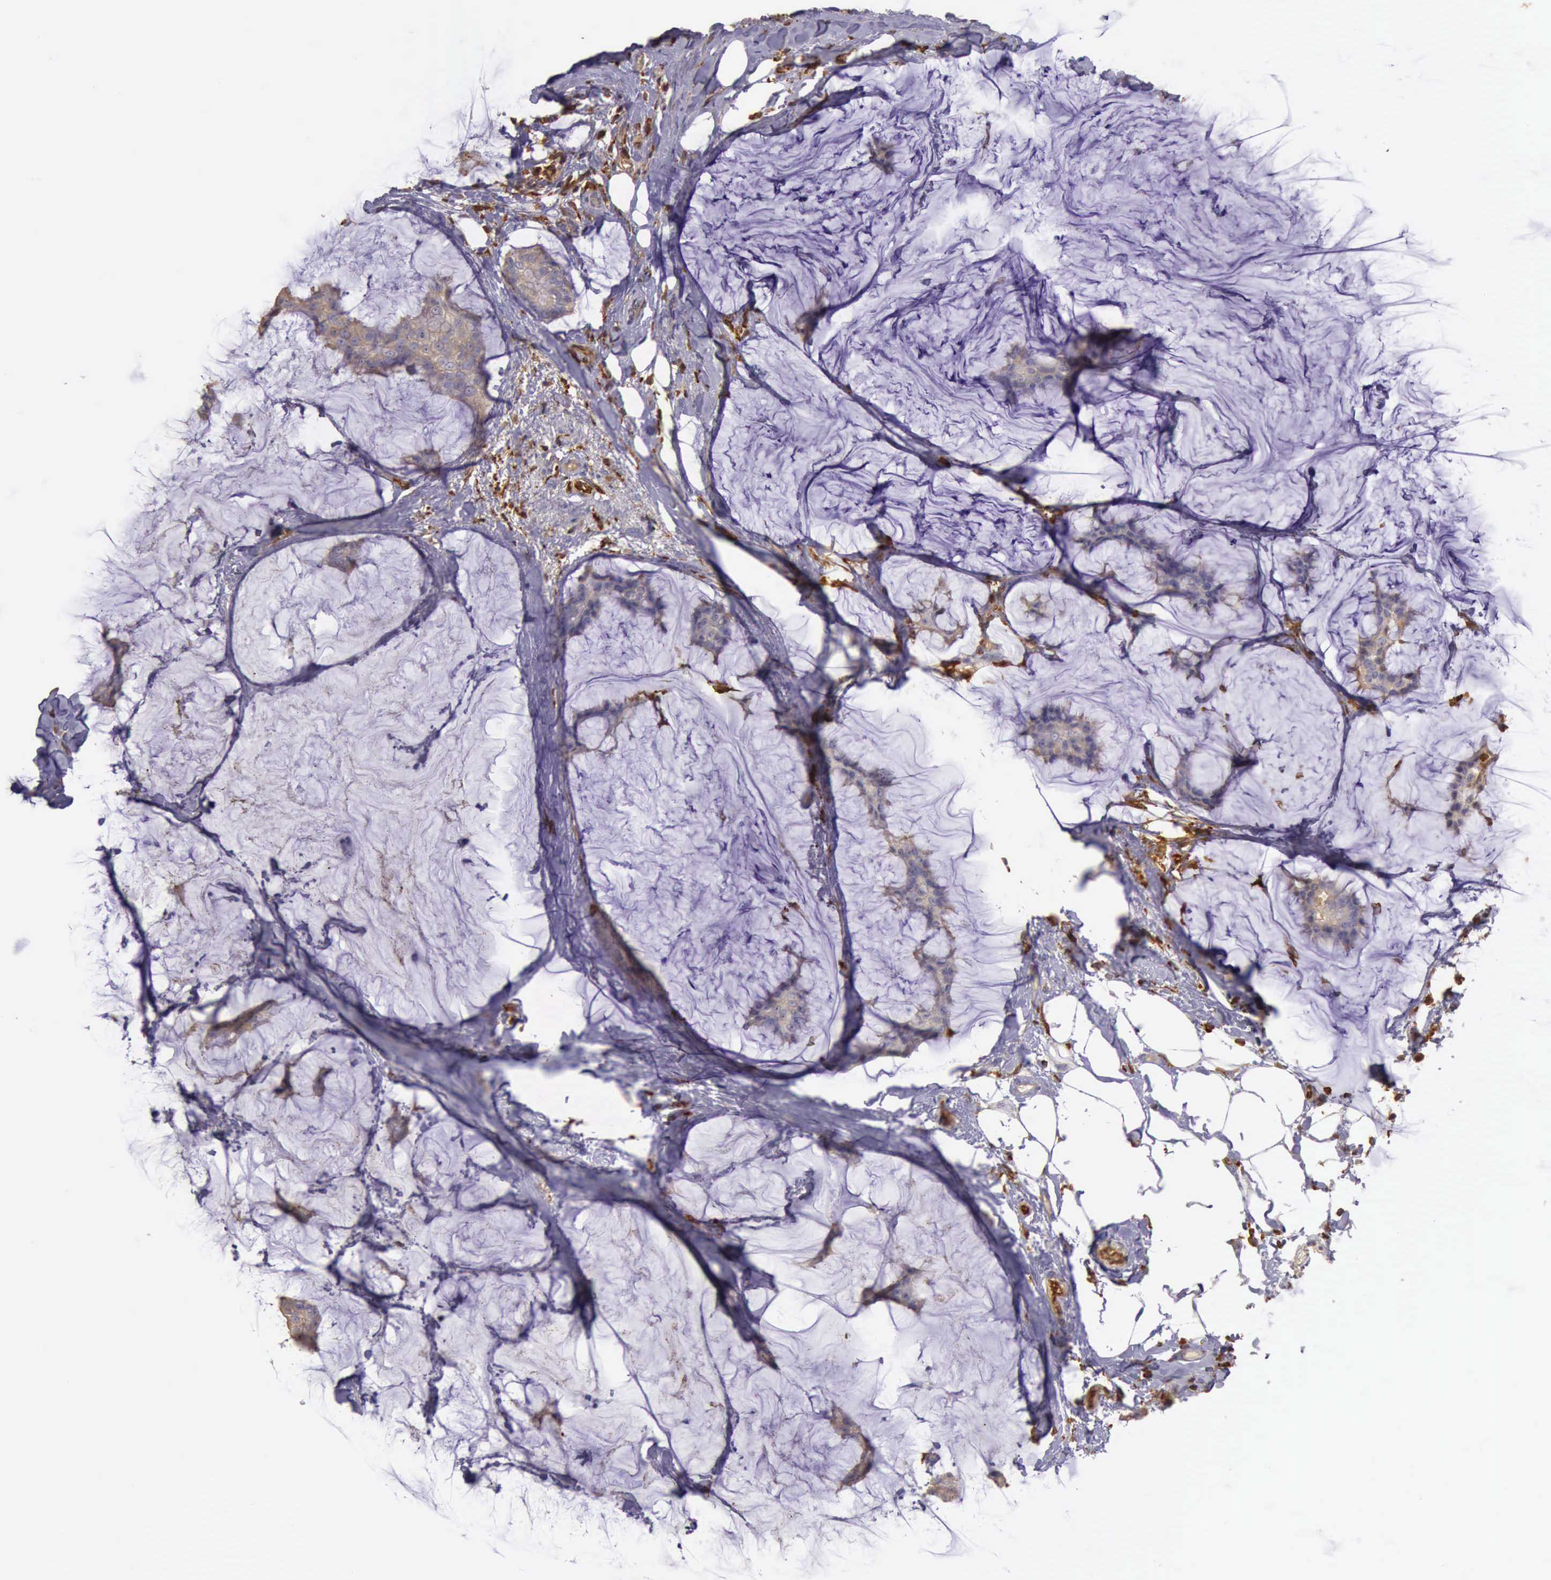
{"staining": {"intensity": "weak", "quantity": ">75%", "location": "cytoplasmic/membranous"}, "tissue": "breast cancer", "cell_type": "Tumor cells", "image_type": "cancer", "snomed": [{"axis": "morphology", "description": "Duct carcinoma"}, {"axis": "topography", "description": "Breast"}], "caption": "This is a histology image of immunohistochemistry staining of breast cancer, which shows weak expression in the cytoplasmic/membranous of tumor cells.", "gene": "ARHGAP4", "patient": {"sex": "female", "age": 93}}